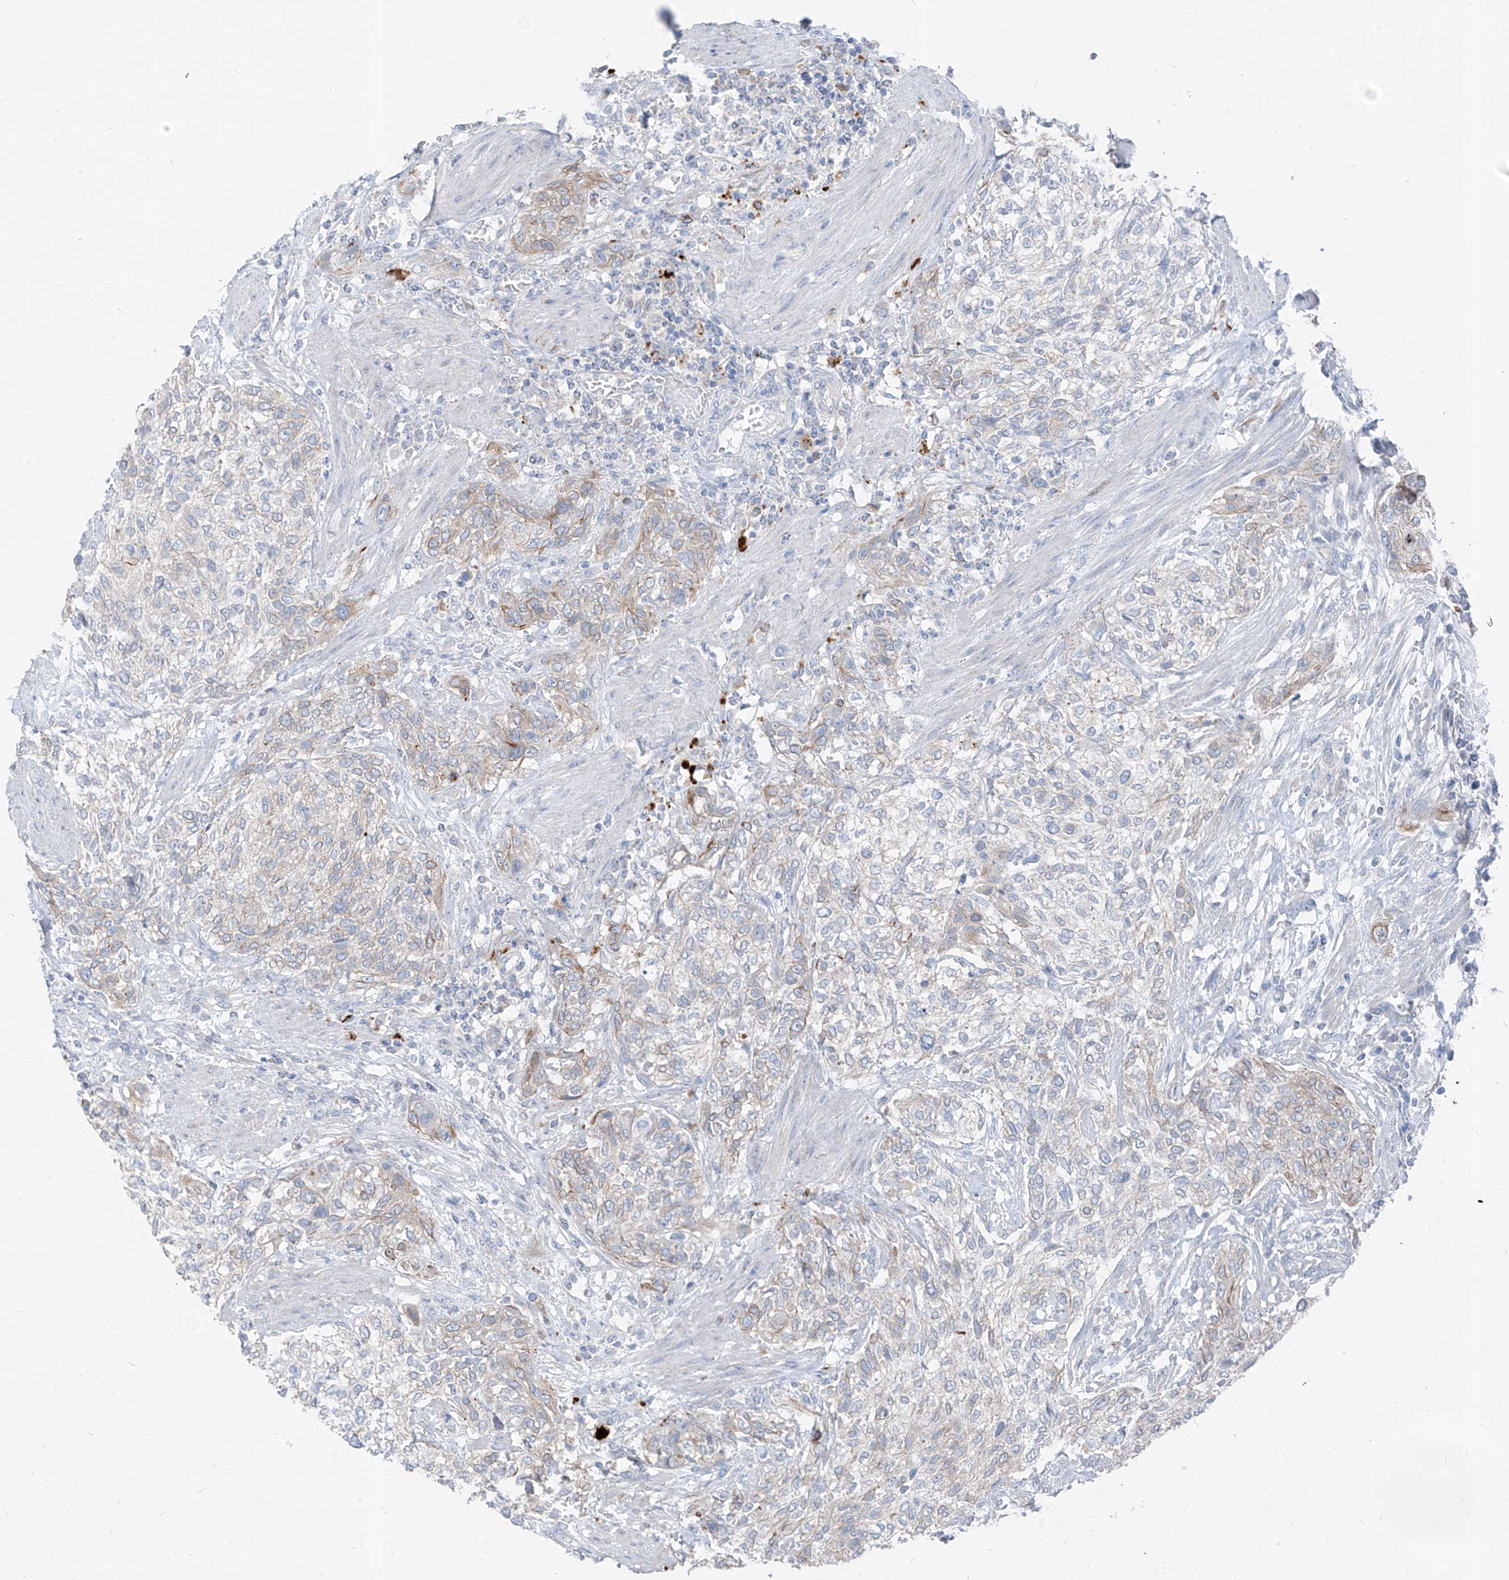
{"staining": {"intensity": "weak", "quantity": "<25%", "location": "cytoplasmic/membranous"}, "tissue": "urothelial cancer", "cell_type": "Tumor cells", "image_type": "cancer", "snomed": [{"axis": "morphology", "description": "Urothelial carcinoma, High grade"}, {"axis": "topography", "description": "Urinary bladder"}], "caption": "Photomicrograph shows no protein positivity in tumor cells of urothelial carcinoma (high-grade) tissue.", "gene": "GPR137C", "patient": {"sex": "male", "age": 35}}